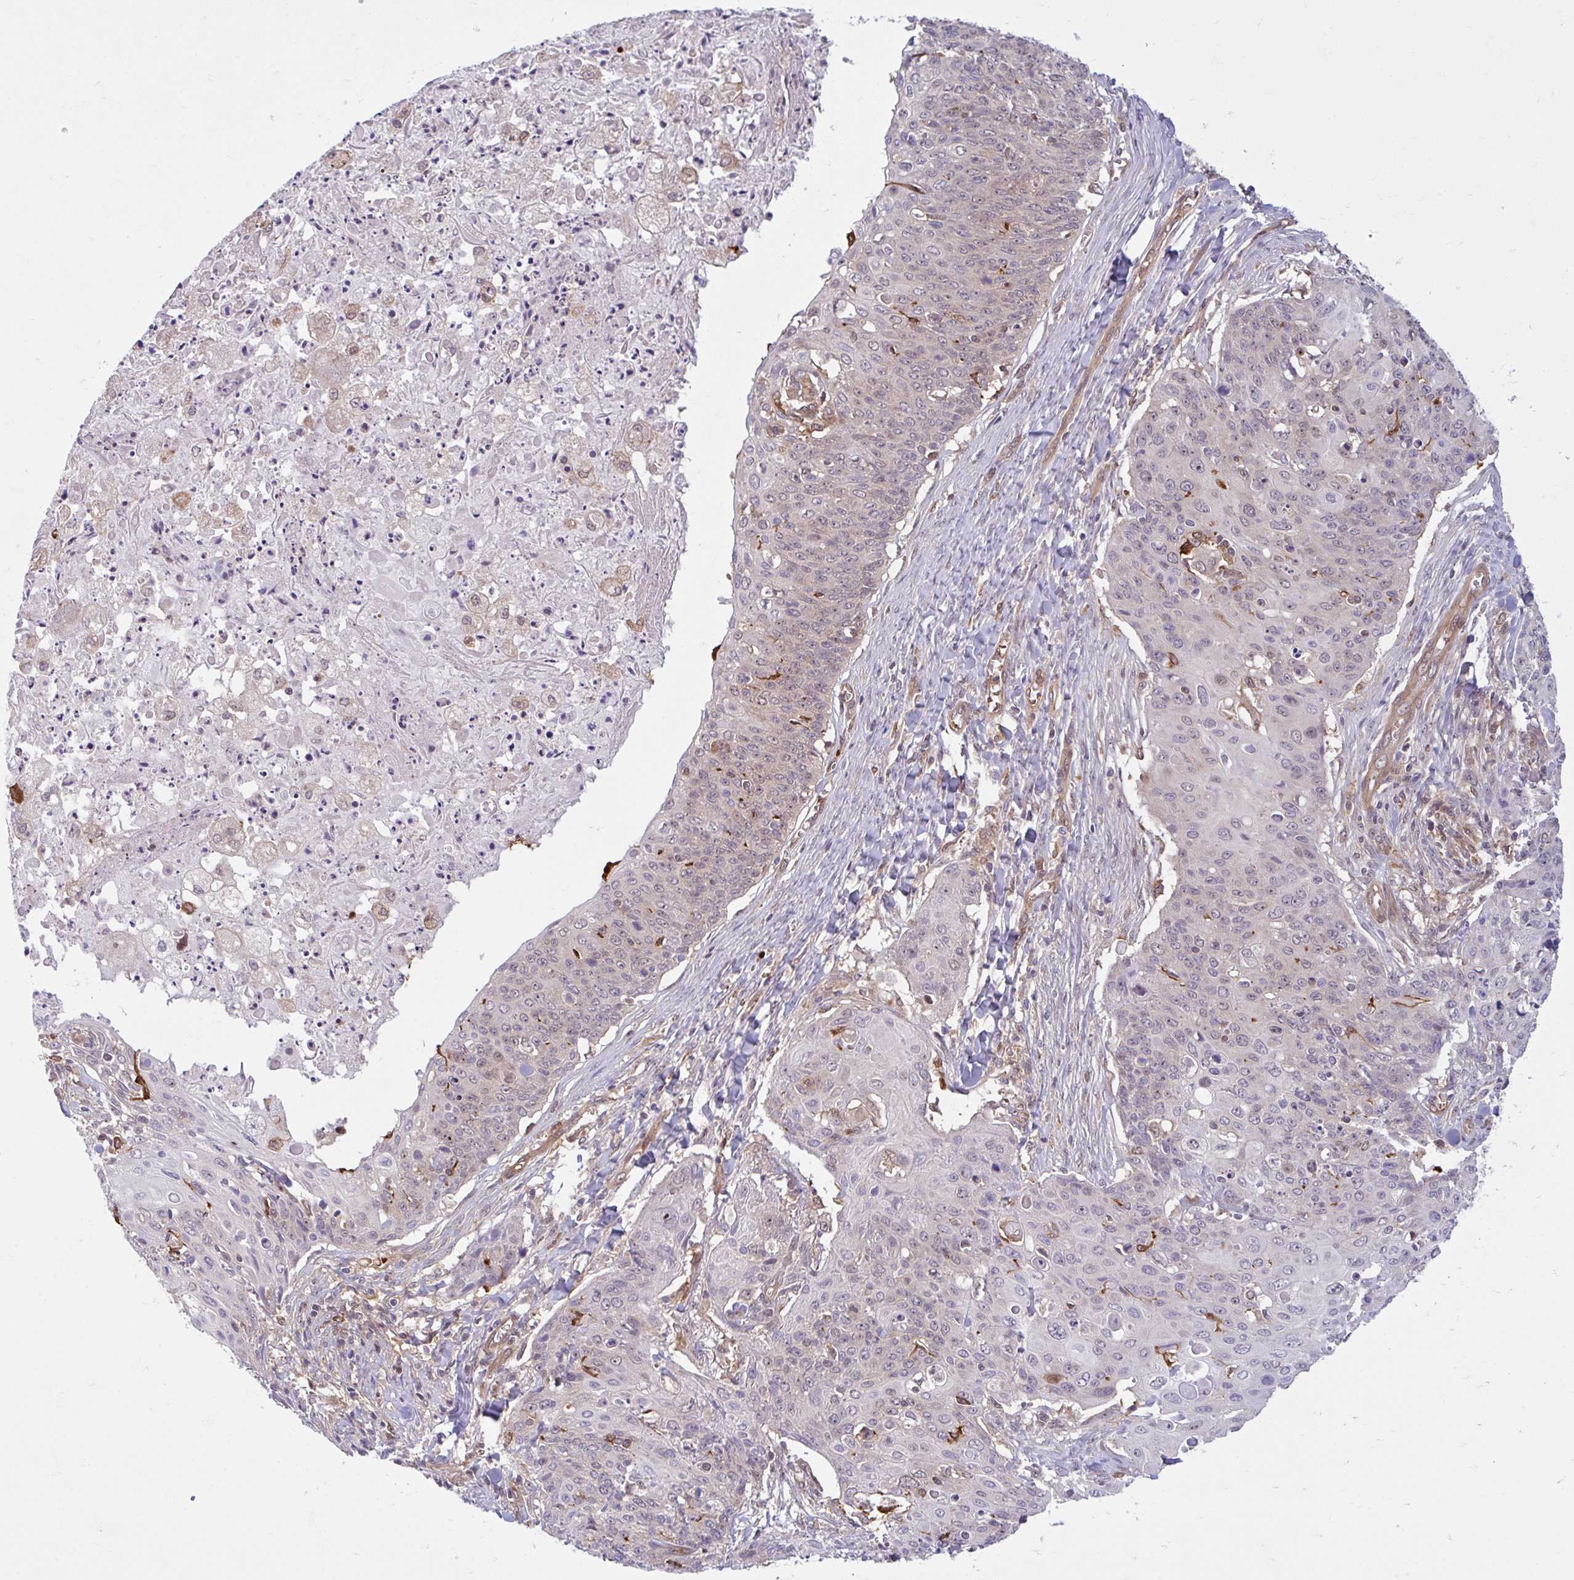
{"staining": {"intensity": "negative", "quantity": "none", "location": "none"}, "tissue": "skin cancer", "cell_type": "Tumor cells", "image_type": "cancer", "snomed": [{"axis": "morphology", "description": "Squamous cell carcinoma, NOS"}, {"axis": "topography", "description": "Skin"}, {"axis": "topography", "description": "Vulva"}], "caption": "A high-resolution histopathology image shows immunohistochemistry staining of skin cancer (squamous cell carcinoma), which reveals no significant expression in tumor cells. Brightfield microscopy of IHC stained with DAB (3,3'-diaminobenzidine) (brown) and hematoxylin (blue), captured at high magnification.", "gene": "HMBS", "patient": {"sex": "female", "age": 85}}